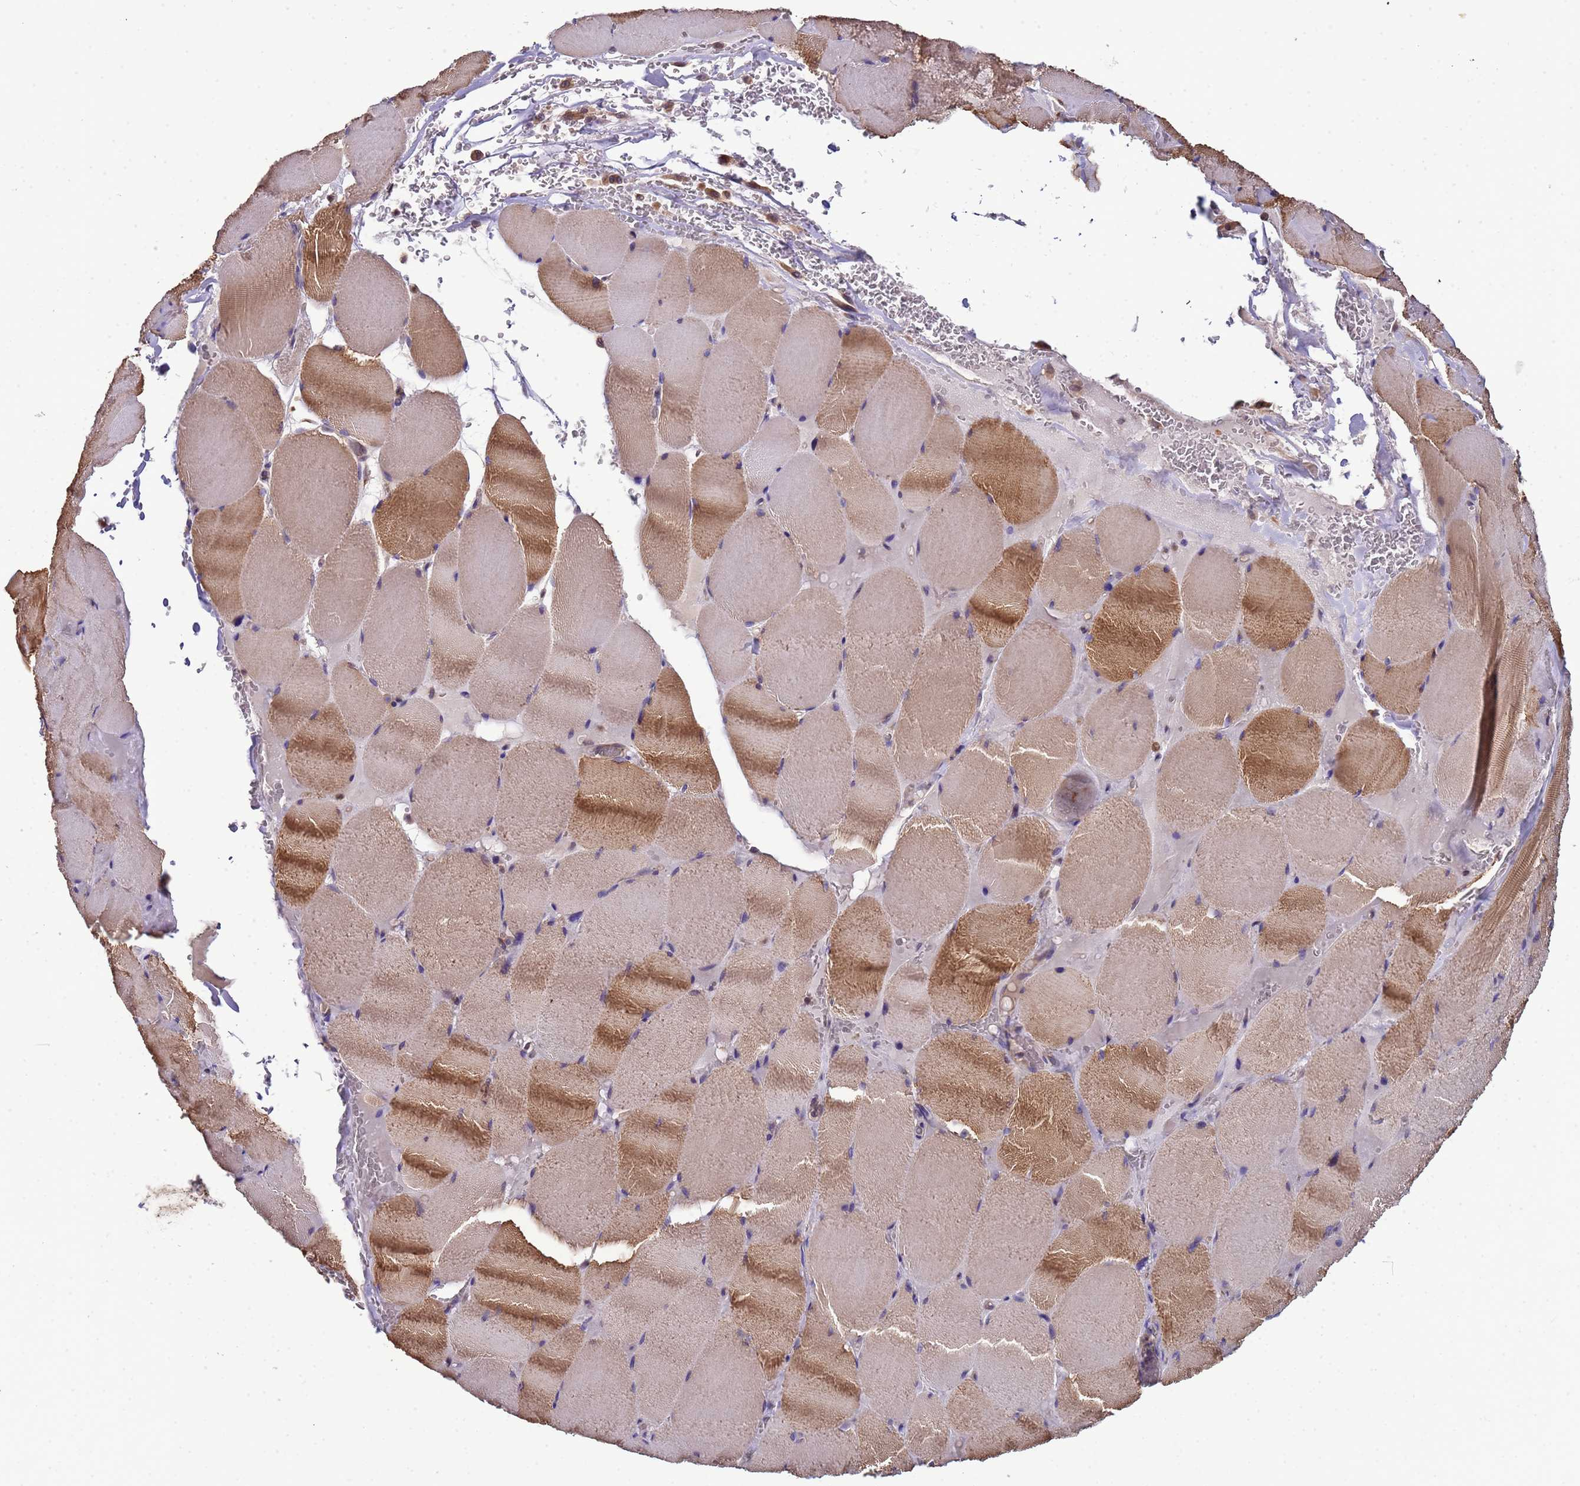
{"staining": {"intensity": "moderate", "quantity": "25%-75%", "location": "cytoplasmic/membranous"}, "tissue": "skeletal muscle", "cell_type": "Myocytes", "image_type": "normal", "snomed": [{"axis": "morphology", "description": "Normal tissue, NOS"}, {"axis": "topography", "description": "Skeletal muscle"}, {"axis": "topography", "description": "Head-Neck"}], "caption": "A photomicrograph of skeletal muscle stained for a protein shows moderate cytoplasmic/membranous brown staining in myocytes. Nuclei are stained in blue.", "gene": "ELMOD2", "patient": {"sex": "male", "age": 66}}